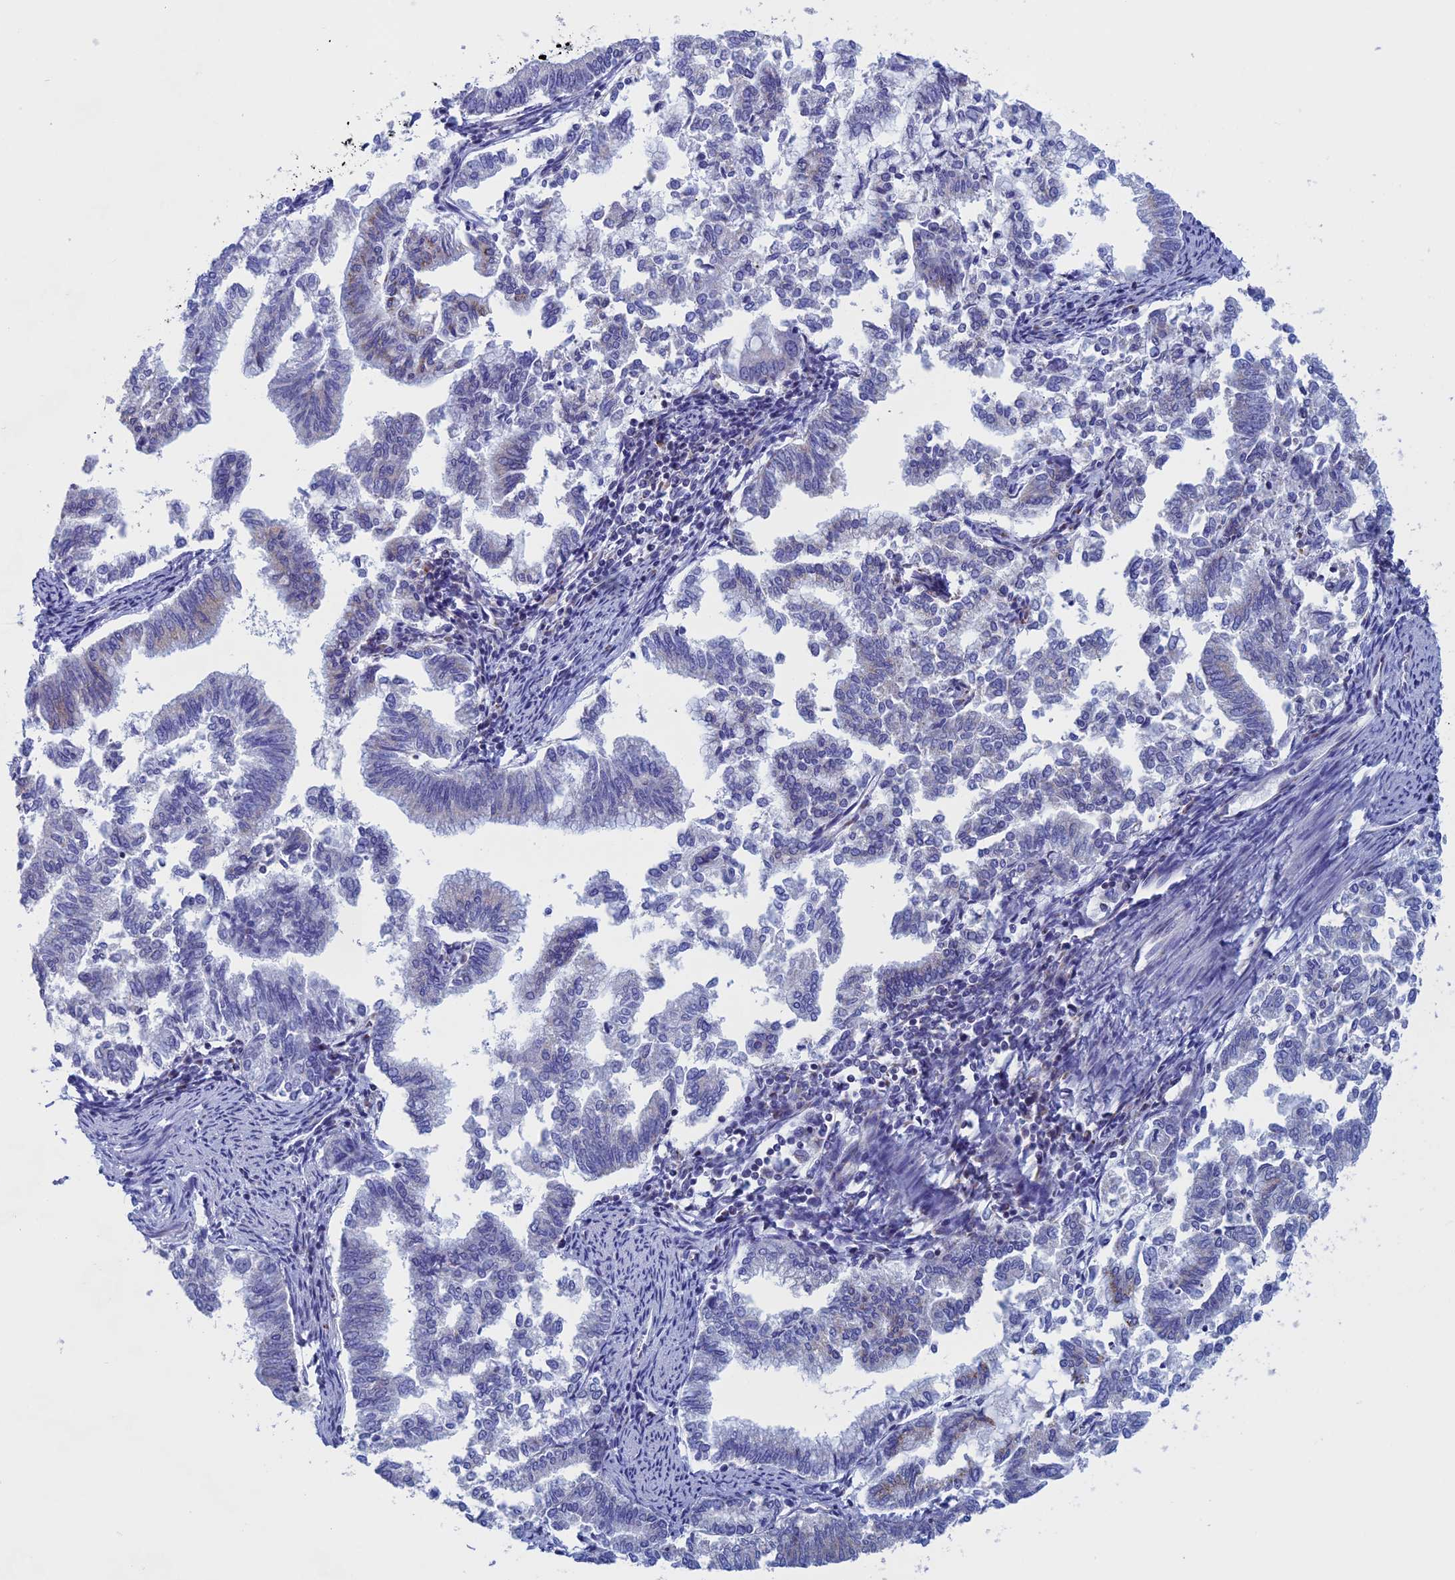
{"staining": {"intensity": "negative", "quantity": "none", "location": "none"}, "tissue": "endometrial cancer", "cell_type": "Tumor cells", "image_type": "cancer", "snomed": [{"axis": "morphology", "description": "Adenocarcinoma, NOS"}, {"axis": "topography", "description": "Endometrium"}], "caption": "The immunohistochemistry (IHC) histopathology image has no significant staining in tumor cells of endometrial adenocarcinoma tissue.", "gene": "NDUFB9", "patient": {"sex": "female", "age": 79}}